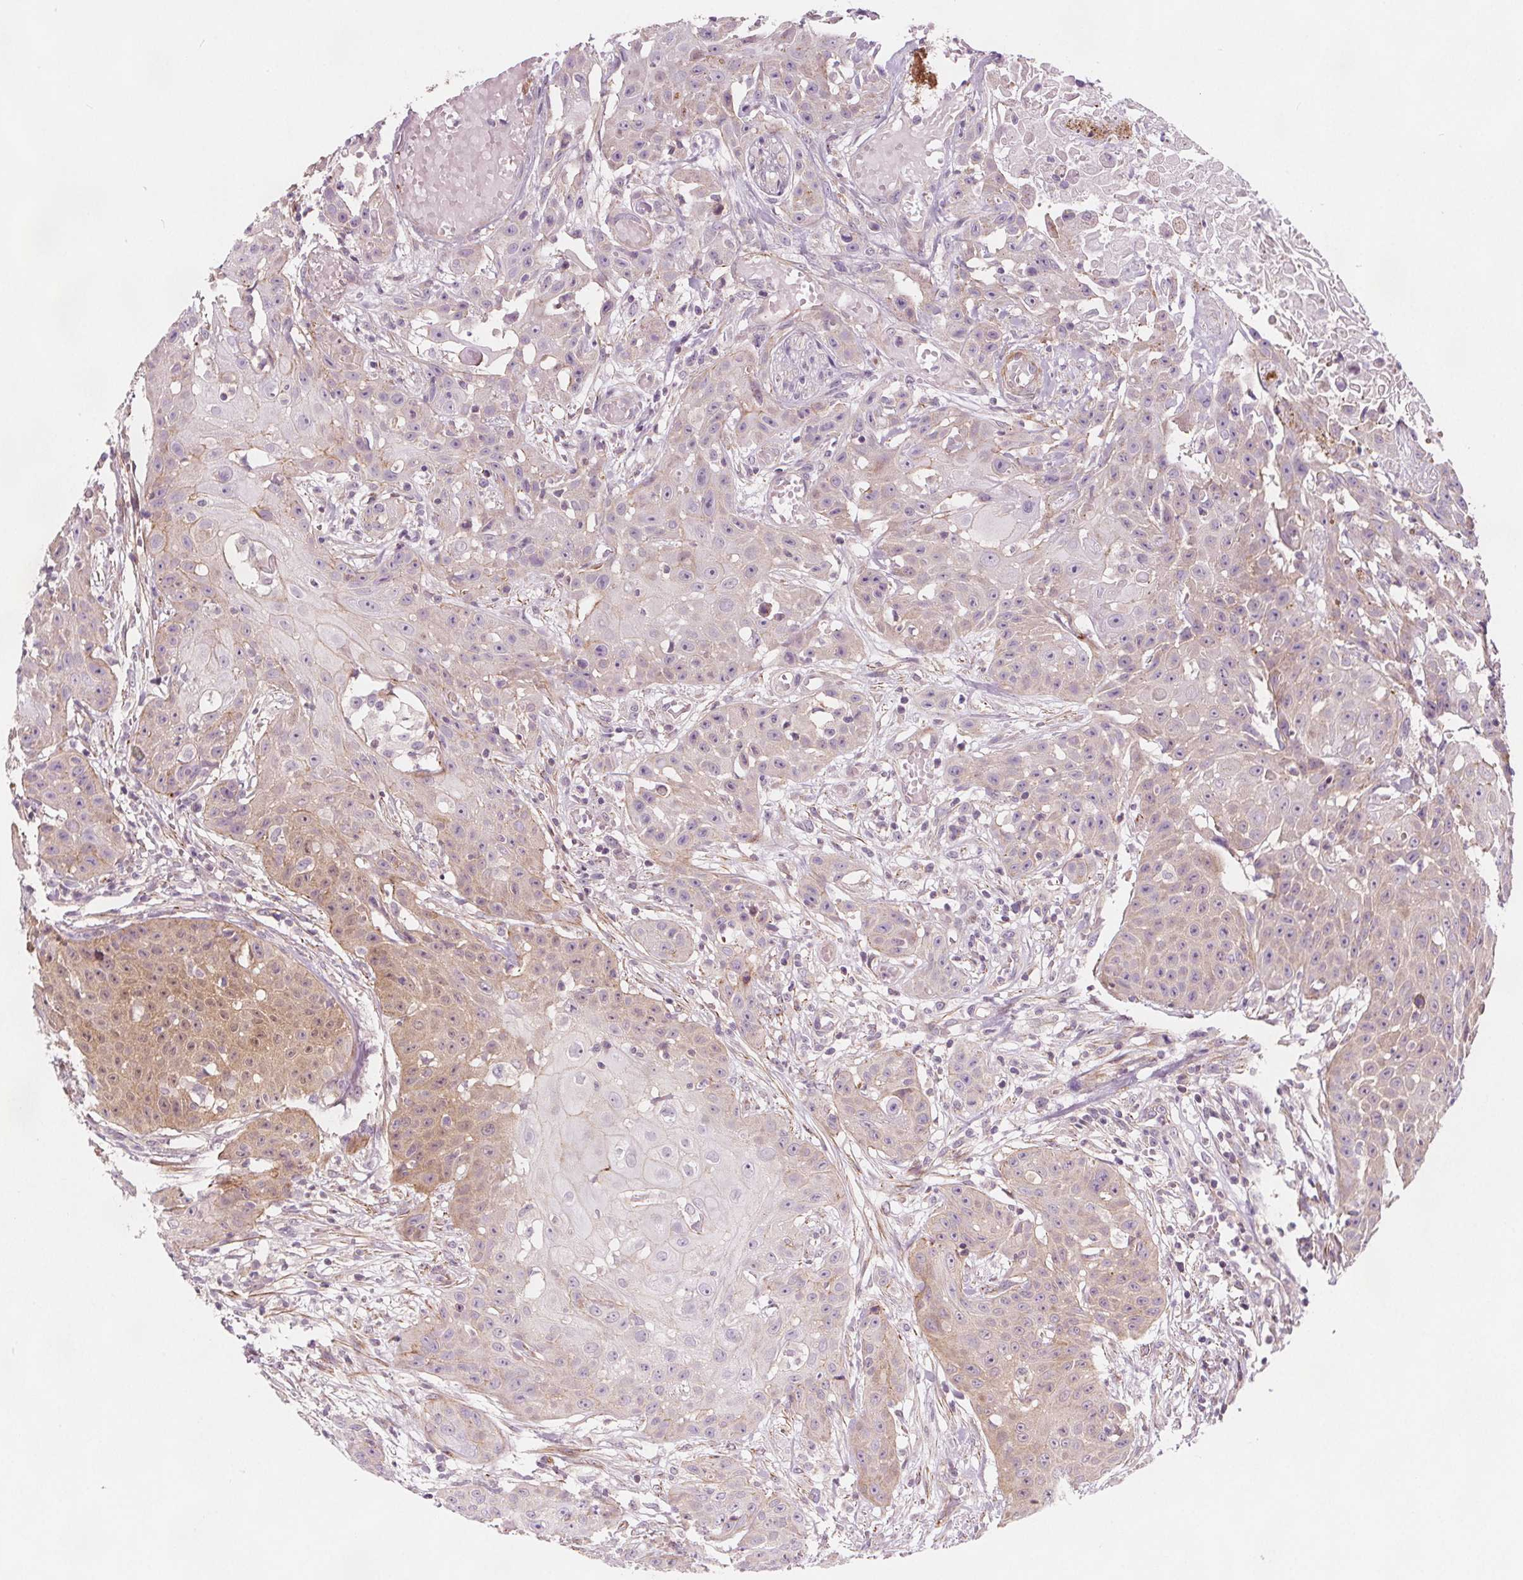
{"staining": {"intensity": "weak", "quantity": "25%-75%", "location": "cytoplasmic/membranous"}, "tissue": "head and neck cancer", "cell_type": "Tumor cells", "image_type": "cancer", "snomed": [{"axis": "morphology", "description": "Squamous cell carcinoma, NOS"}, {"axis": "topography", "description": "Oral tissue"}, {"axis": "topography", "description": "Head-Neck"}], "caption": "Head and neck cancer stained for a protein (brown) exhibits weak cytoplasmic/membranous positive expression in about 25%-75% of tumor cells.", "gene": "ADAM33", "patient": {"sex": "female", "age": 55}}